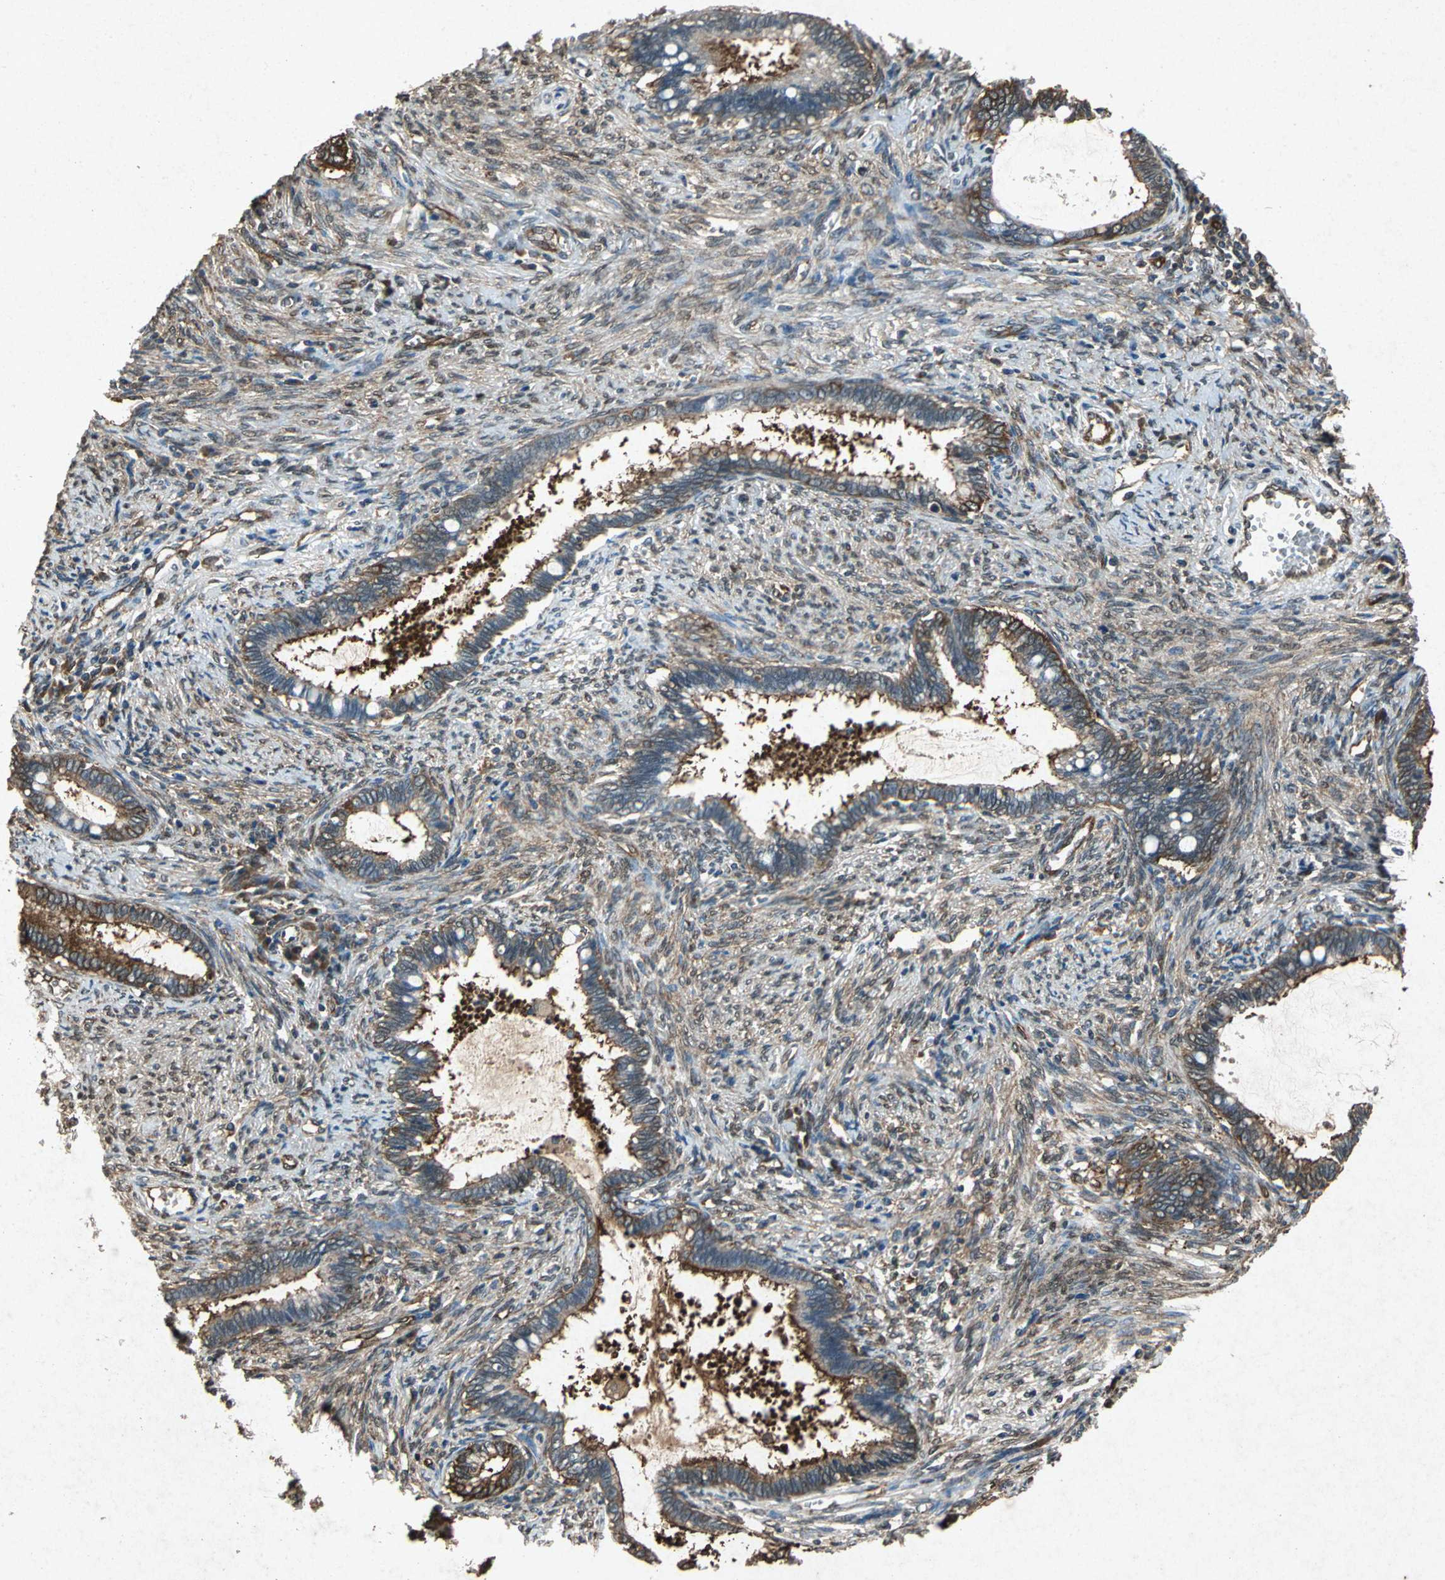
{"staining": {"intensity": "moderate", "quantity": ">75%", "location": "cytoplasmic/membranous"}, "tissue": "cervical cancer", "cell_type": "Tumor cells", "image_type": "cancer", "snomed": [{"axis": "morphology", "description": "Adenocarcinoma, NOS"}, {"axis": "topography", "description": "Cervix"}], "caption": "Immunohistochemical staining of cervical adenocarcinoma demonstrates medium levels of moderate cytoplasmic/membranous expression in about >75% of tumor cells.", "gene": "HSP90AB1", "patient": {"sex": "female", "age": 44}}